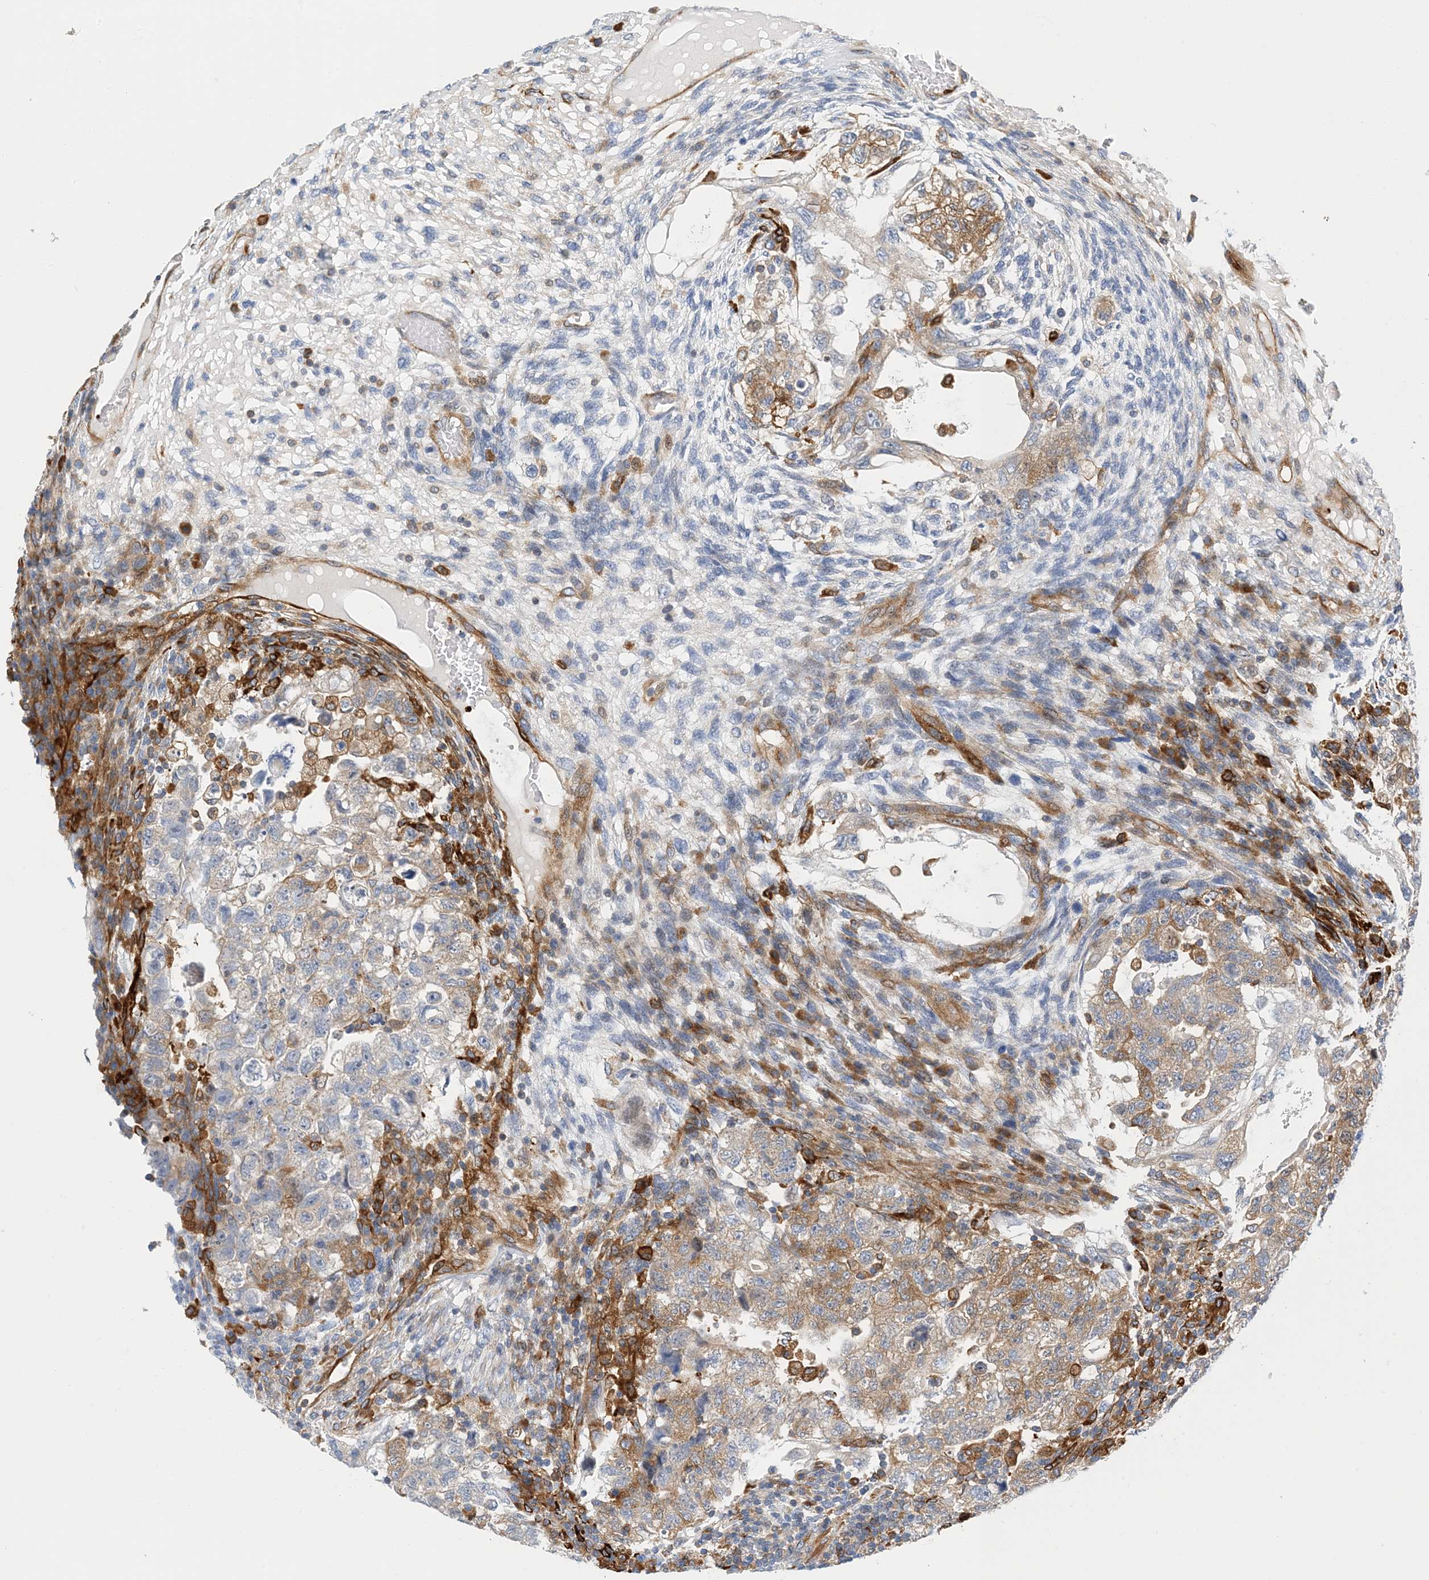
{"staining": {"intensity": "moderate", "quantity": "25%-75%", "location": "cytoplasmic/membranous"}, "tissue": "testis cancer", "cell_type": "Tumor cells", "image_type": "cancer", "snomed": [{"axis": "morphology", "description": "Carcinoma, Embryonal, NOS"}, {"axis": "topography", "description": "Testis"}], "caption": "IHC of testis embryonal carcinoma reveals medium levels of moderate cytoplasmic/membranous staining in approximately 25%-75% of tumor cells.", "gene": "PCDHA2", "patient": {"sex": "male", "age": 36}}